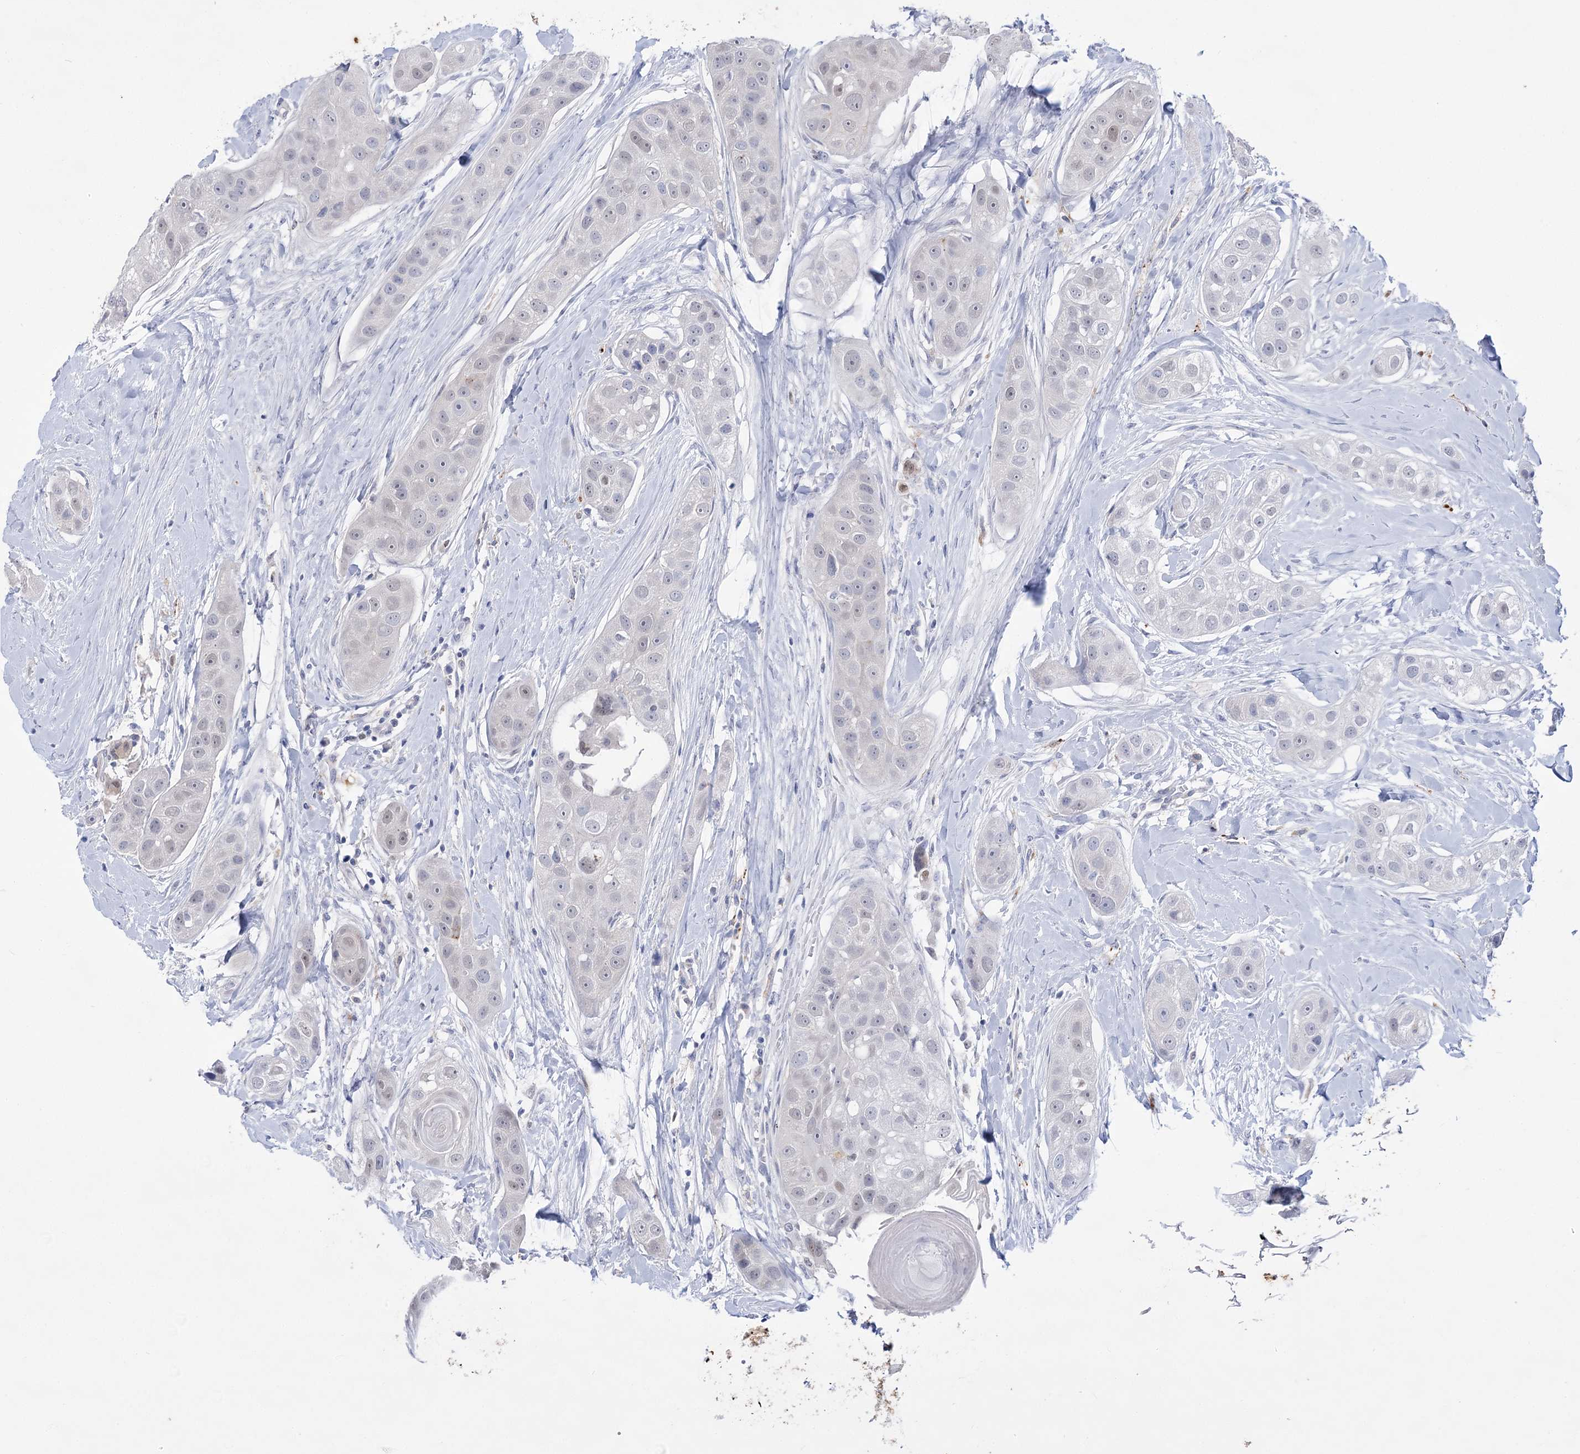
{"staining": {"intensity": "negative", "quantity": "none", "location": "none"}, "tissue": "head and neck cancer", "cell_type": "Tumor cells", "image_type": "cancer", "snomed": [{"axis": "morphology", "description": "Normal tissue, NOS"}, {"axis": "morphology", "description": "Squamous cell carcinoma, NOS"}, {"axis": "topography", "description": "Skeletal muscle"}, {"axis": "topography", "description": "Head-Neck"}], "caption": "This is a photomicrograph of IHC staining of head and neck cancer (squamous cell carcinoma), which shows no staining in tumor cells.", "gene": "SIAE", "patient": {"sex": "male", "age": 51}}